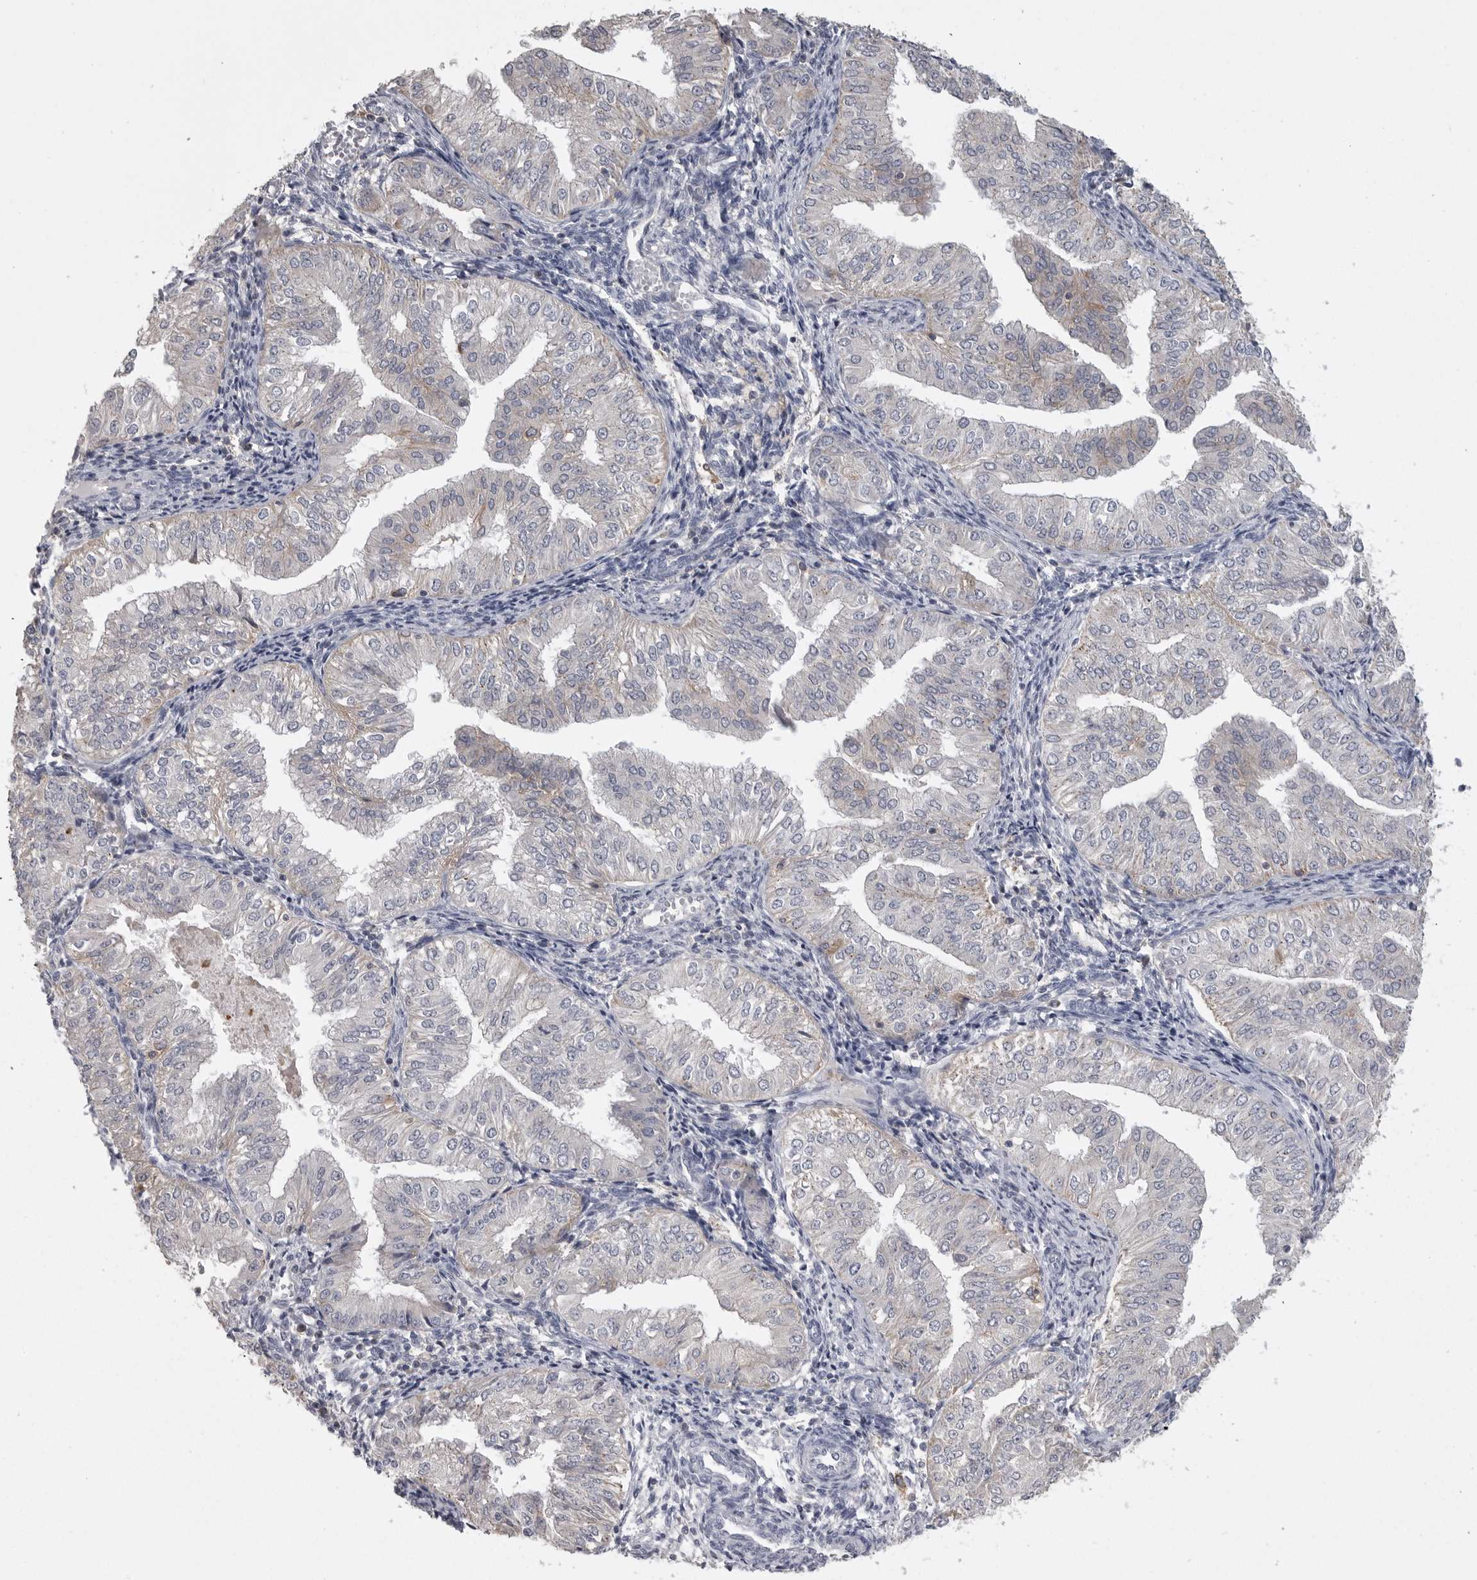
{"staining": {"intensity": "negative", "quantity": "none", "location": "none"}, "tissue": "endometrial cancer", "cell_type": "Tumor cells", "image_type": "cancer", "snomed": [{"axis": "morphology", "description": "Normal tissue, NOS"}, {"axis": "morphology", "description": "Adenocarcinoma, NOS"}, {"axis": "topography", "description": "Endometrium"}], "caption": "Tumor cells show no significant positivity in adenocarcinoma (endometrial).", "gene": "CMTM6", "patient": {"sex": "female", "age": 53}}